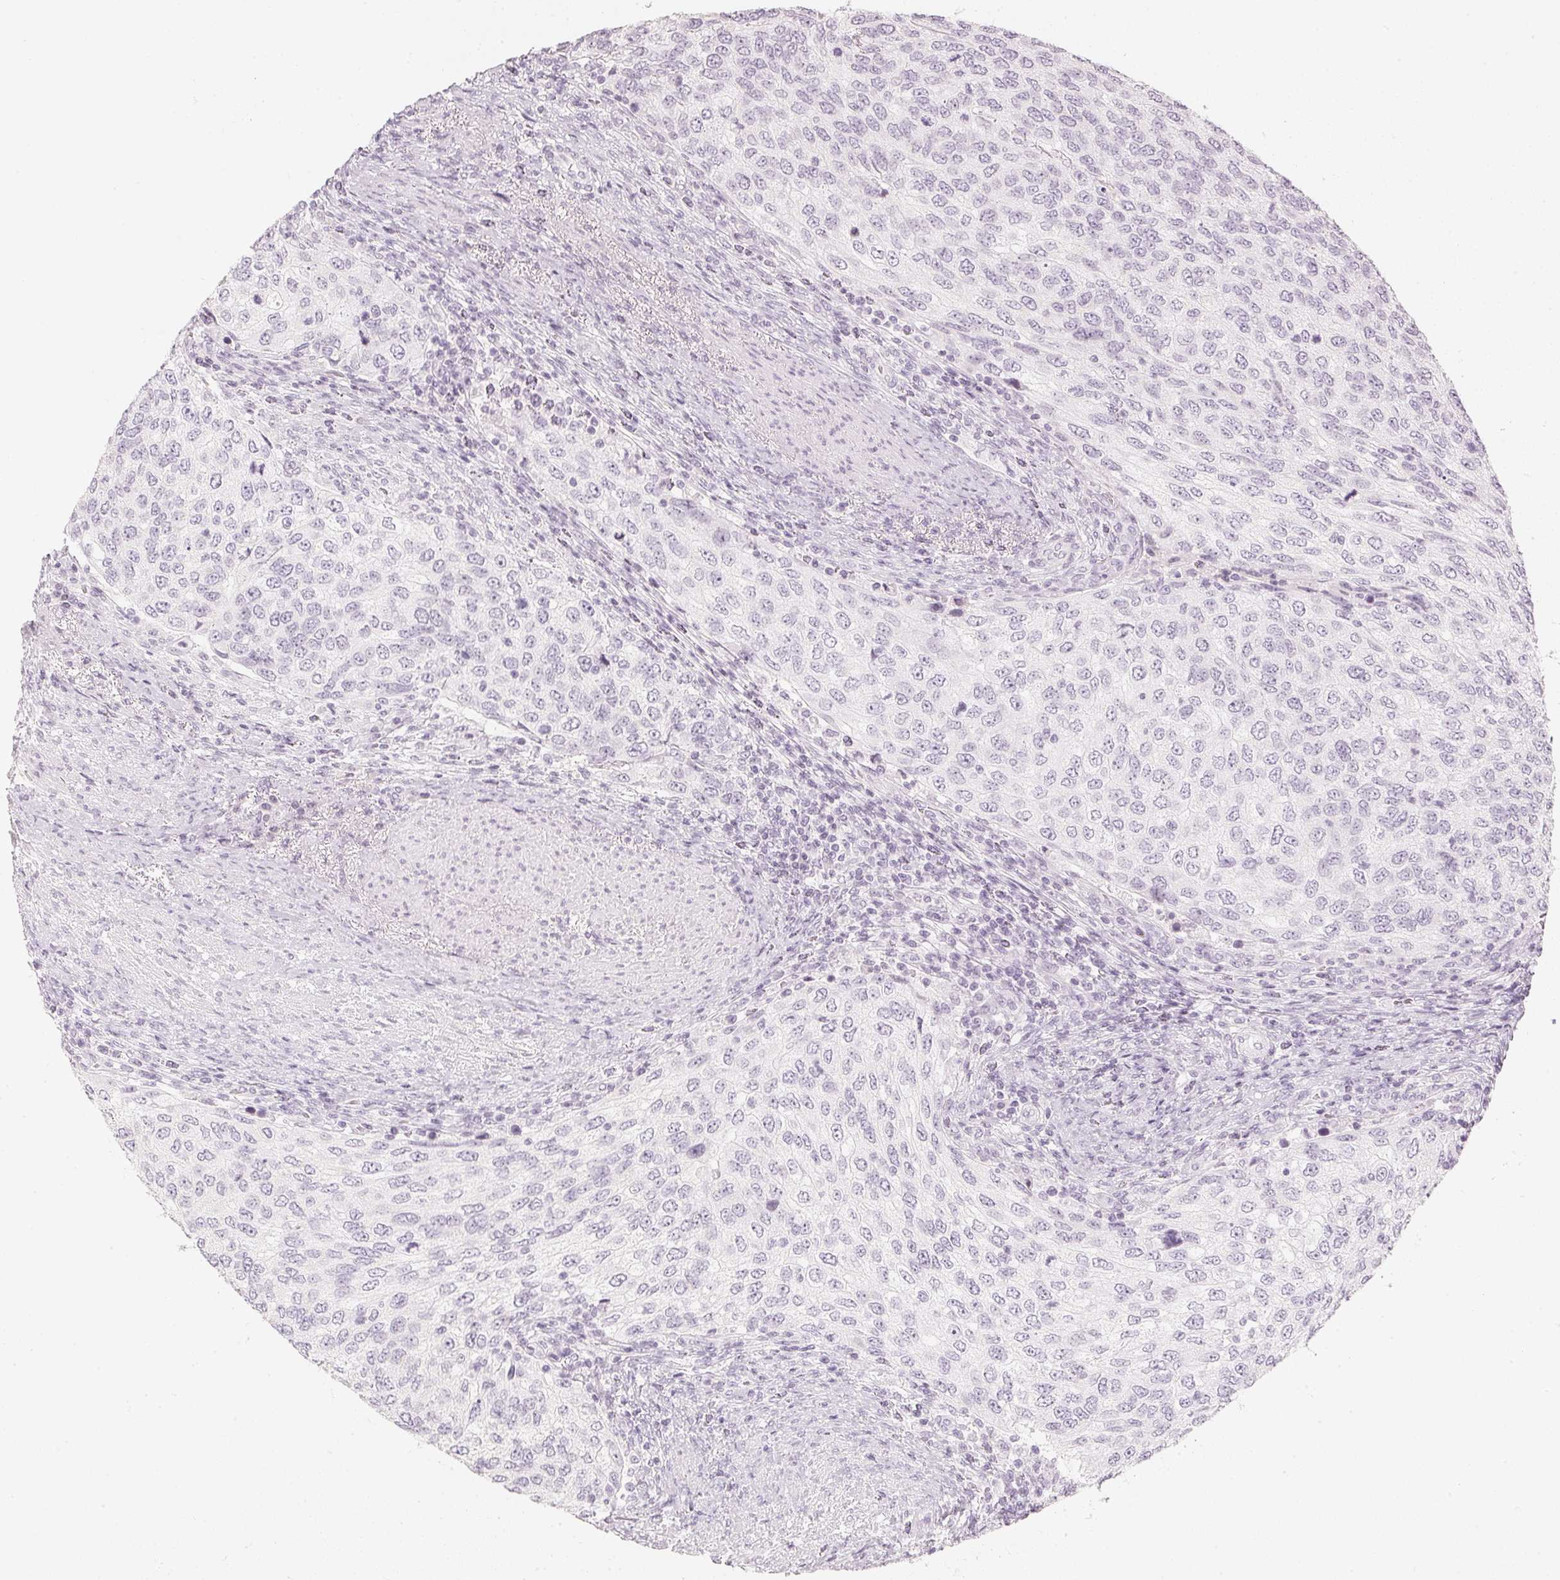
{"staining": {"intensity": "negative", "quantity": "none", "location": "none"}, "tissue": "urothelial cancer", "cell_type": "Tumor cells", "image_type": "cancer", "snomed": [{"axis": "morphology", "description": "Urothelial carcinoma, High grade"}, {"axis": "topography", "description": "Urinary bladder"}], "caption": "High-grade urothelial carcinoma was stained to show a protein in brown. There is no significant expression in tumor cells.", "gene": "SLC22A8", "patient": {"sex": "female", "age": 78}}